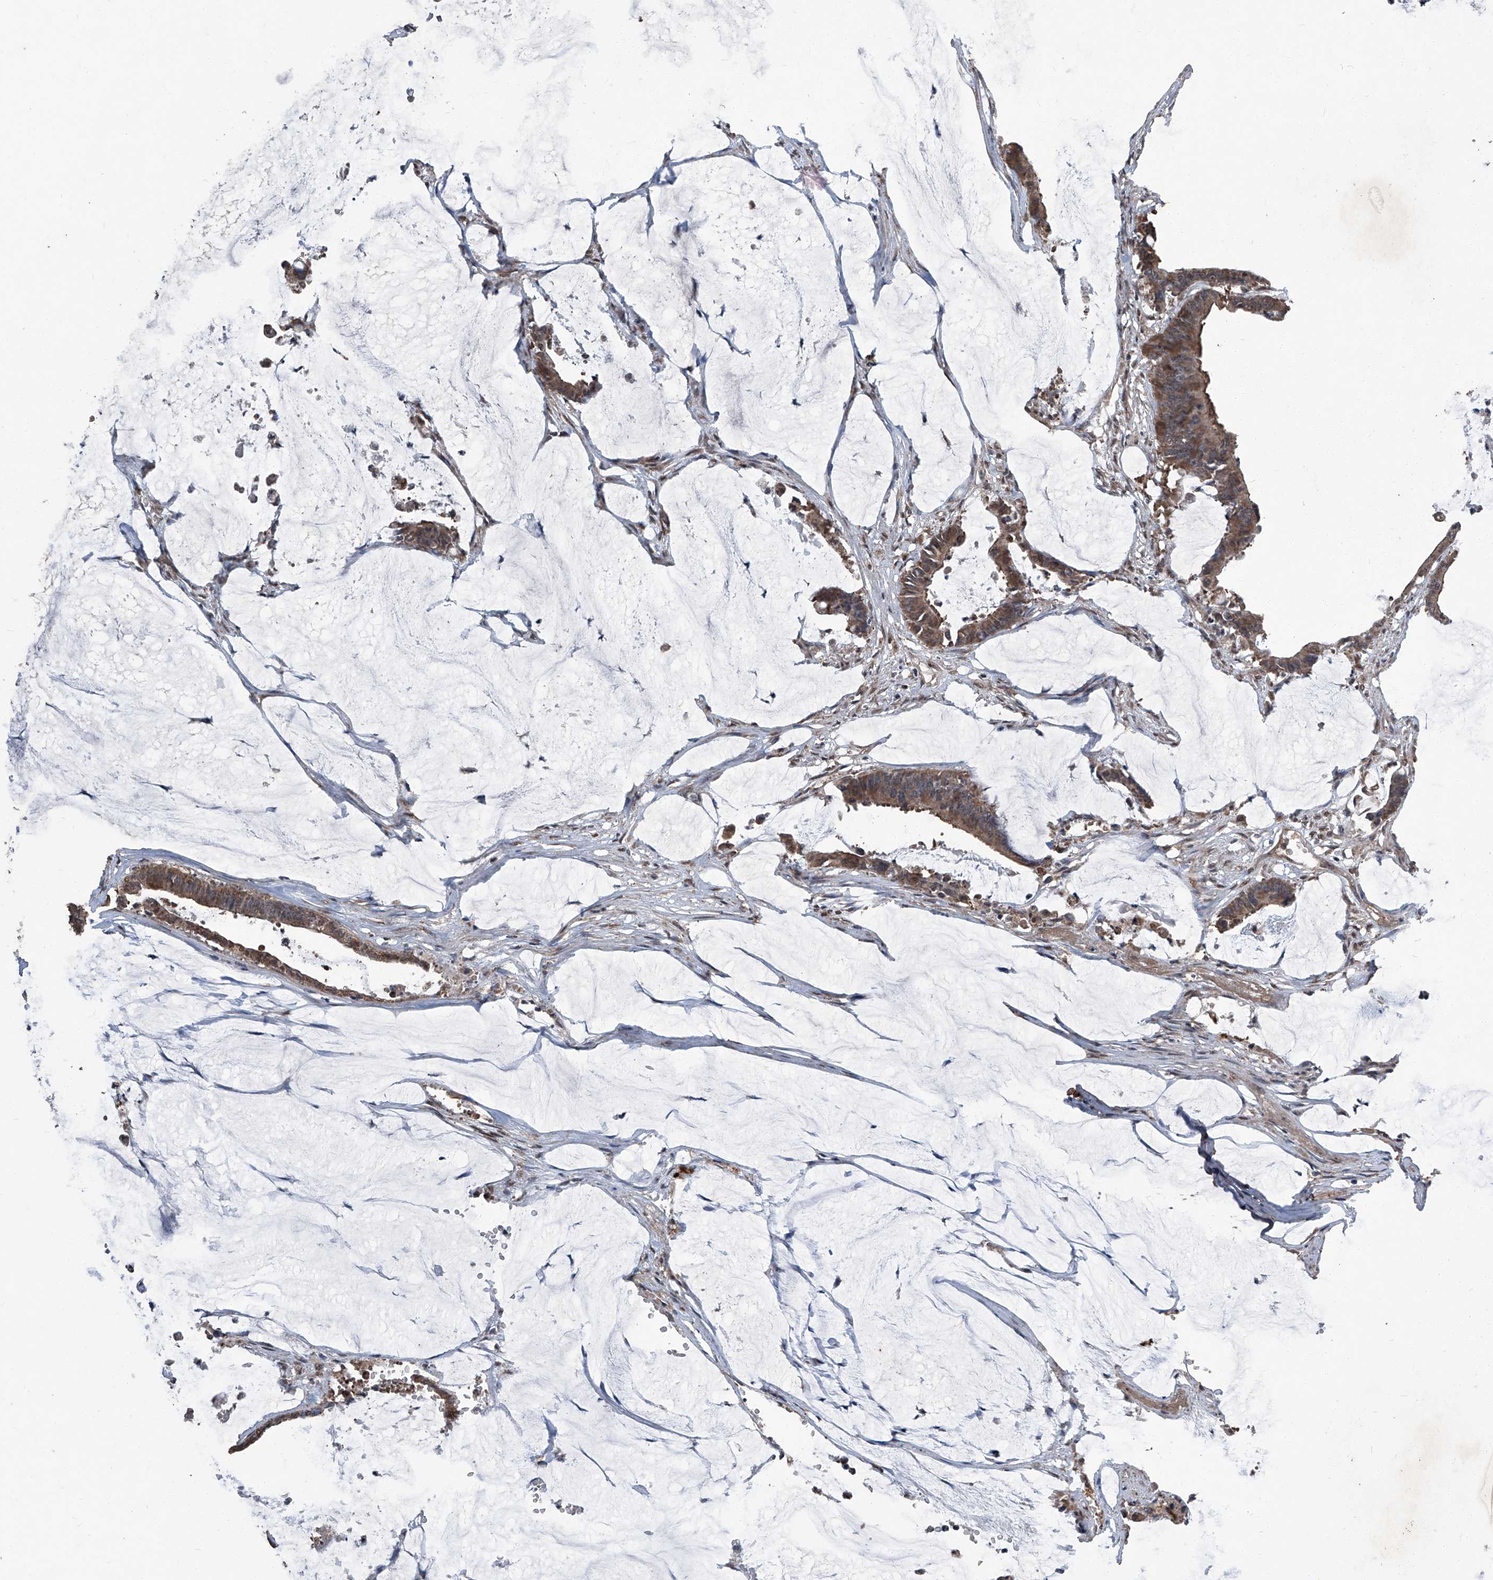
{"staining": {"intensity": "moderate", "quantity": ">75%", "location": "cytoplasmic/membranous"}, "tissue": "colorectal cancer", "cell_type": "Tumor cells", "image_type": "cancer", "snomed": [{"axis": "morphology", "description": "Adenocarcinoma, NOS"}, {"axis": "topography", "description": "Rectum"}], "caption": "Colorectal cancer stained for a protein reveals moderate cytoplasmic/membranous positivity in tumor cells.", "gene": "STARD7", "patient": {"sex": "female", "age": 66}}